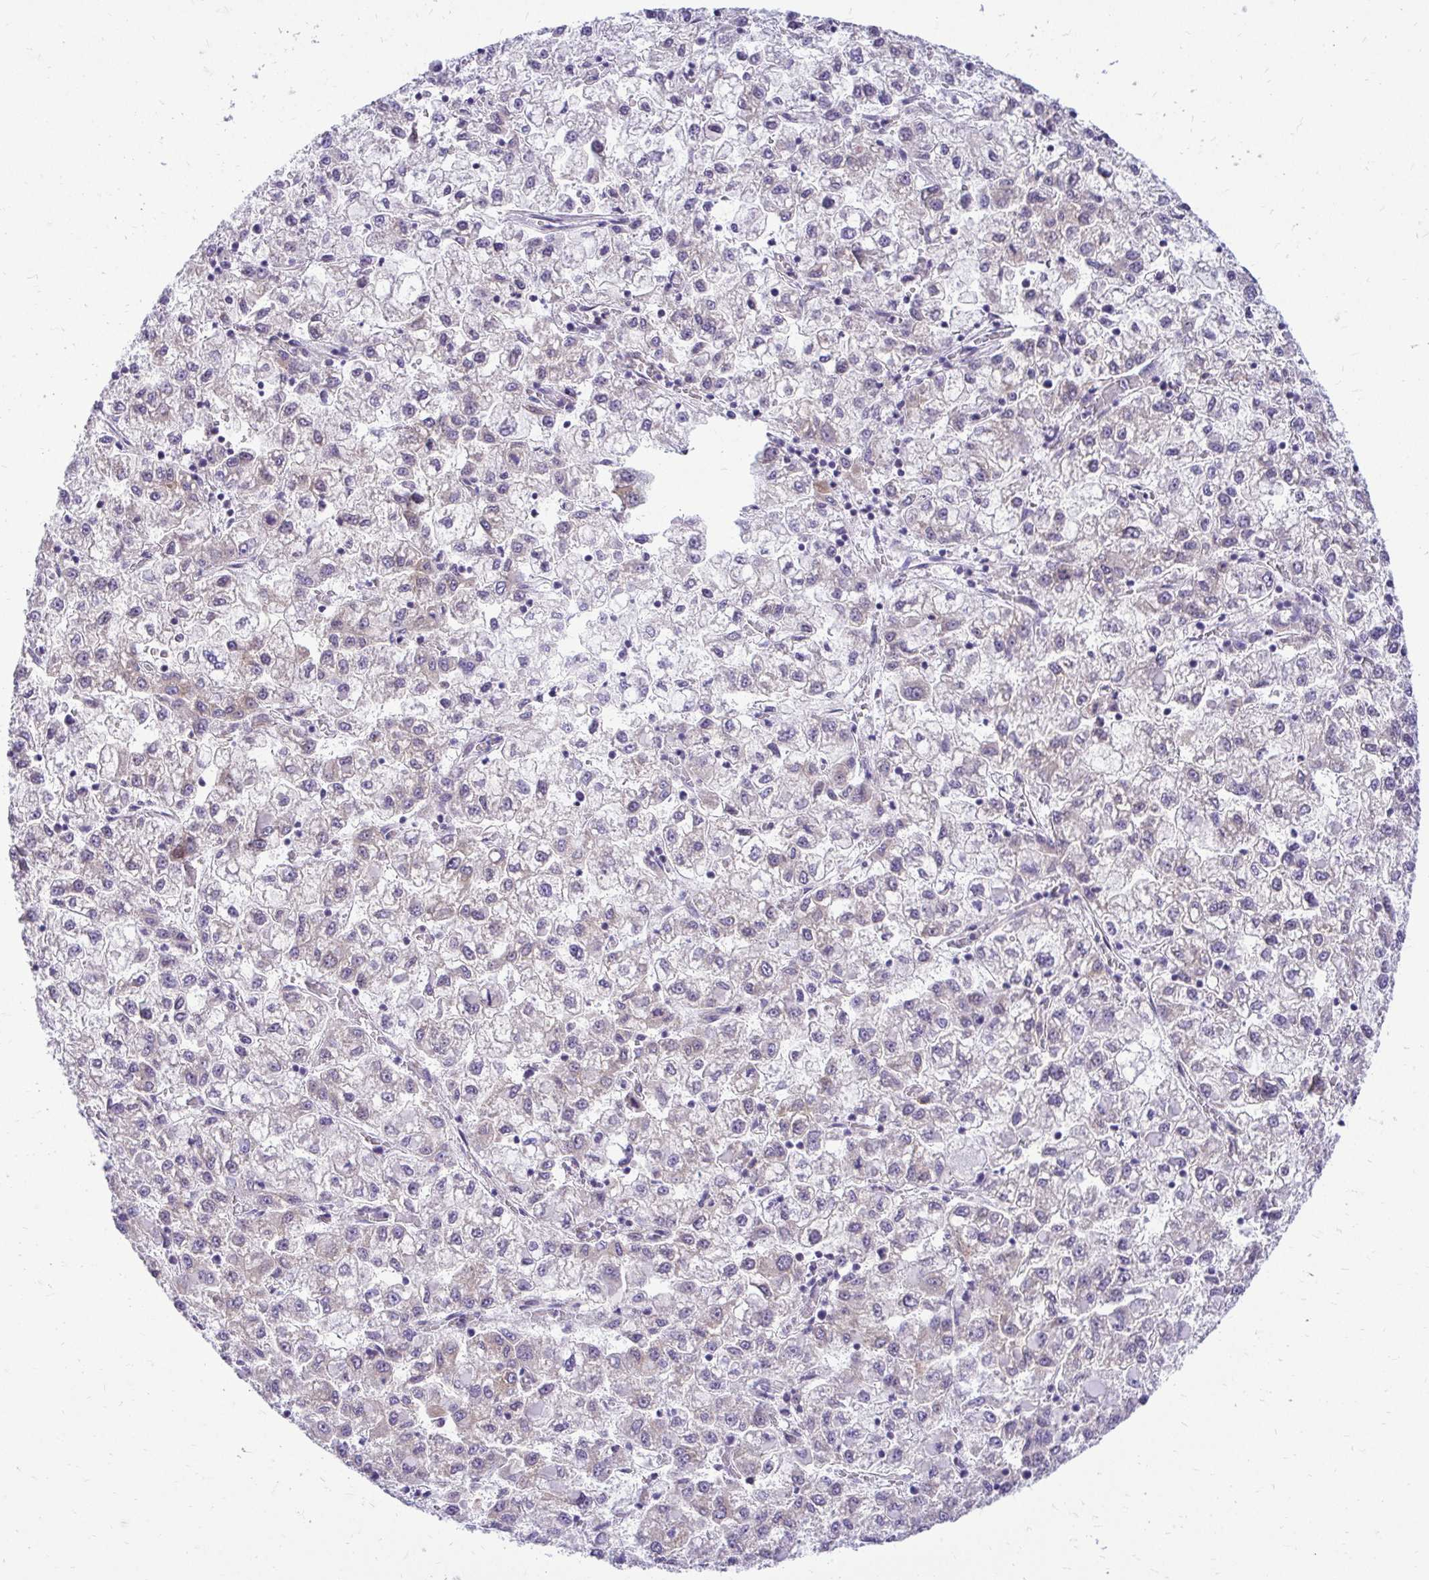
{"staining": {"intensity": "negative", "quantity": "none", "location": "none"}, "tissue": "liver cancer", "cell_type": "Tumor cells", "image_type": "cancer", "snomed": [{"axis": "morphology", "description": "Carcinoma, Hepatocellular, NOS"}, {"axis": "topography", "description": "Liver"}], "caption": "IHC micrograph of neoplastic tissue: human hepatocellular carcinoma (liver) stained with DAB shows no significant protein positivity in tumor cells.", "gene": "NIFK", "patient": {"sex": "male", "age": 40}}